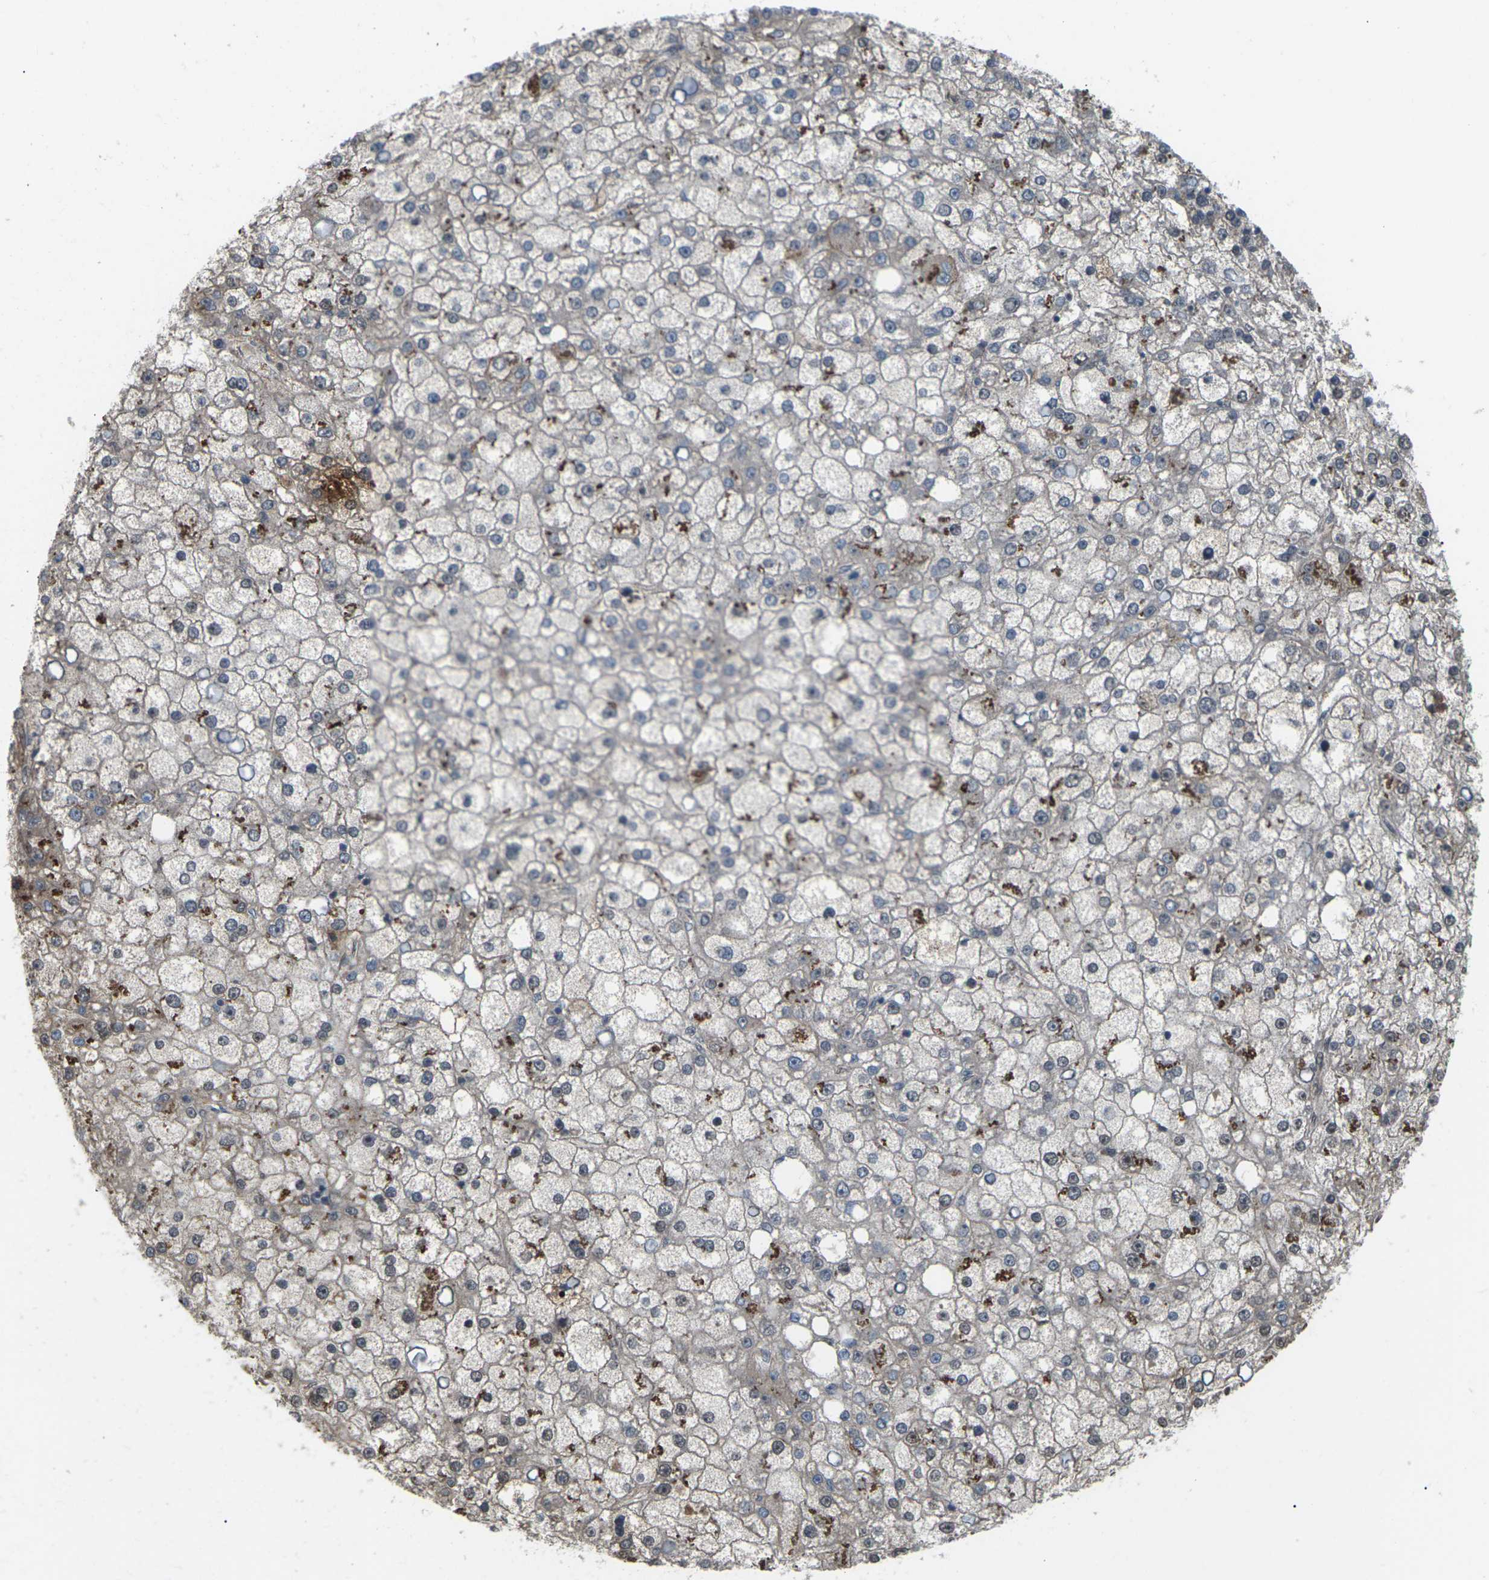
{"staining": {"intensity": "strong", "quantity": "<25%", "location": "cytoplasmic/membranous"}, "tissue": "liver cancer", "cell_type": "Tumor cells", "image_type": "cancer", "snomed": [{"axis": "morphology", "description": "Carcinoma, Hepatocellular, NOS"}, {"axis": "topography", "description": "Liver"}], "caption": "Immunohistochemical staining of human liver cancer (hepatocellular carcinoma) demonstrates medium levels of strong cytoplasmic/membranous expression in approximately <25% of tumor cells.", "gene": "ROBO1", "patient": {"sex": "male", "age": 67}}